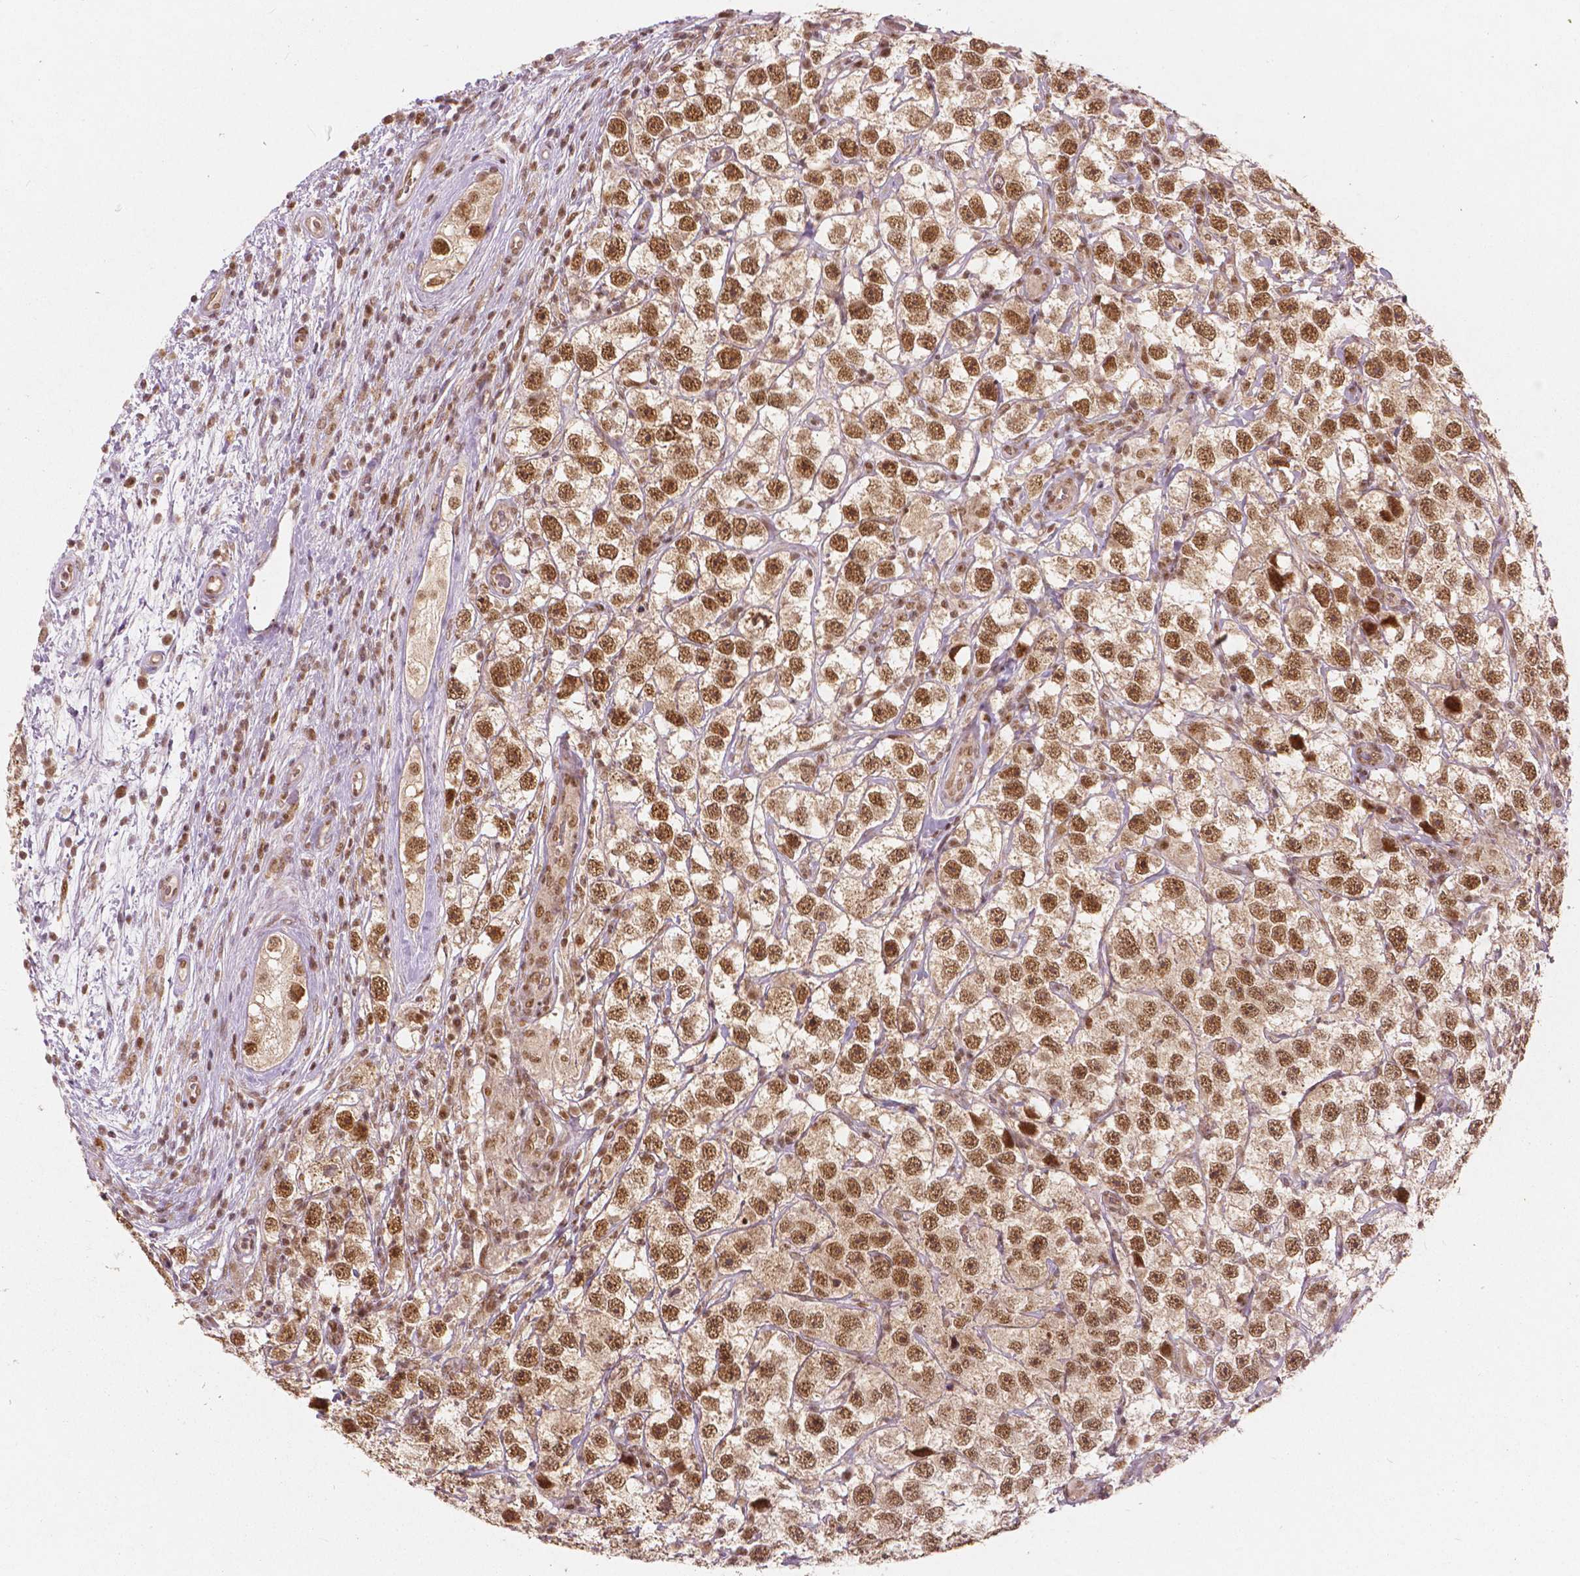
{"staining": {"intensity": "moderate", "quantity": ">75%", "location": "nuclear"}, "tissue": "testis cancer", "cell_type": "Tumor cells", "image_type": "cancer", "snomed": [{"axis": "morphology", "description": "Seminoma, NOS"}, {"axis": "topography", "description": "Testis"}], "caption": "Moderate nuclear positivity is appreciated in approximately >75% of tumor cells in testis seminoma.", "gene": "NSD2", "patient": {"sex": "male", "age": 26}}